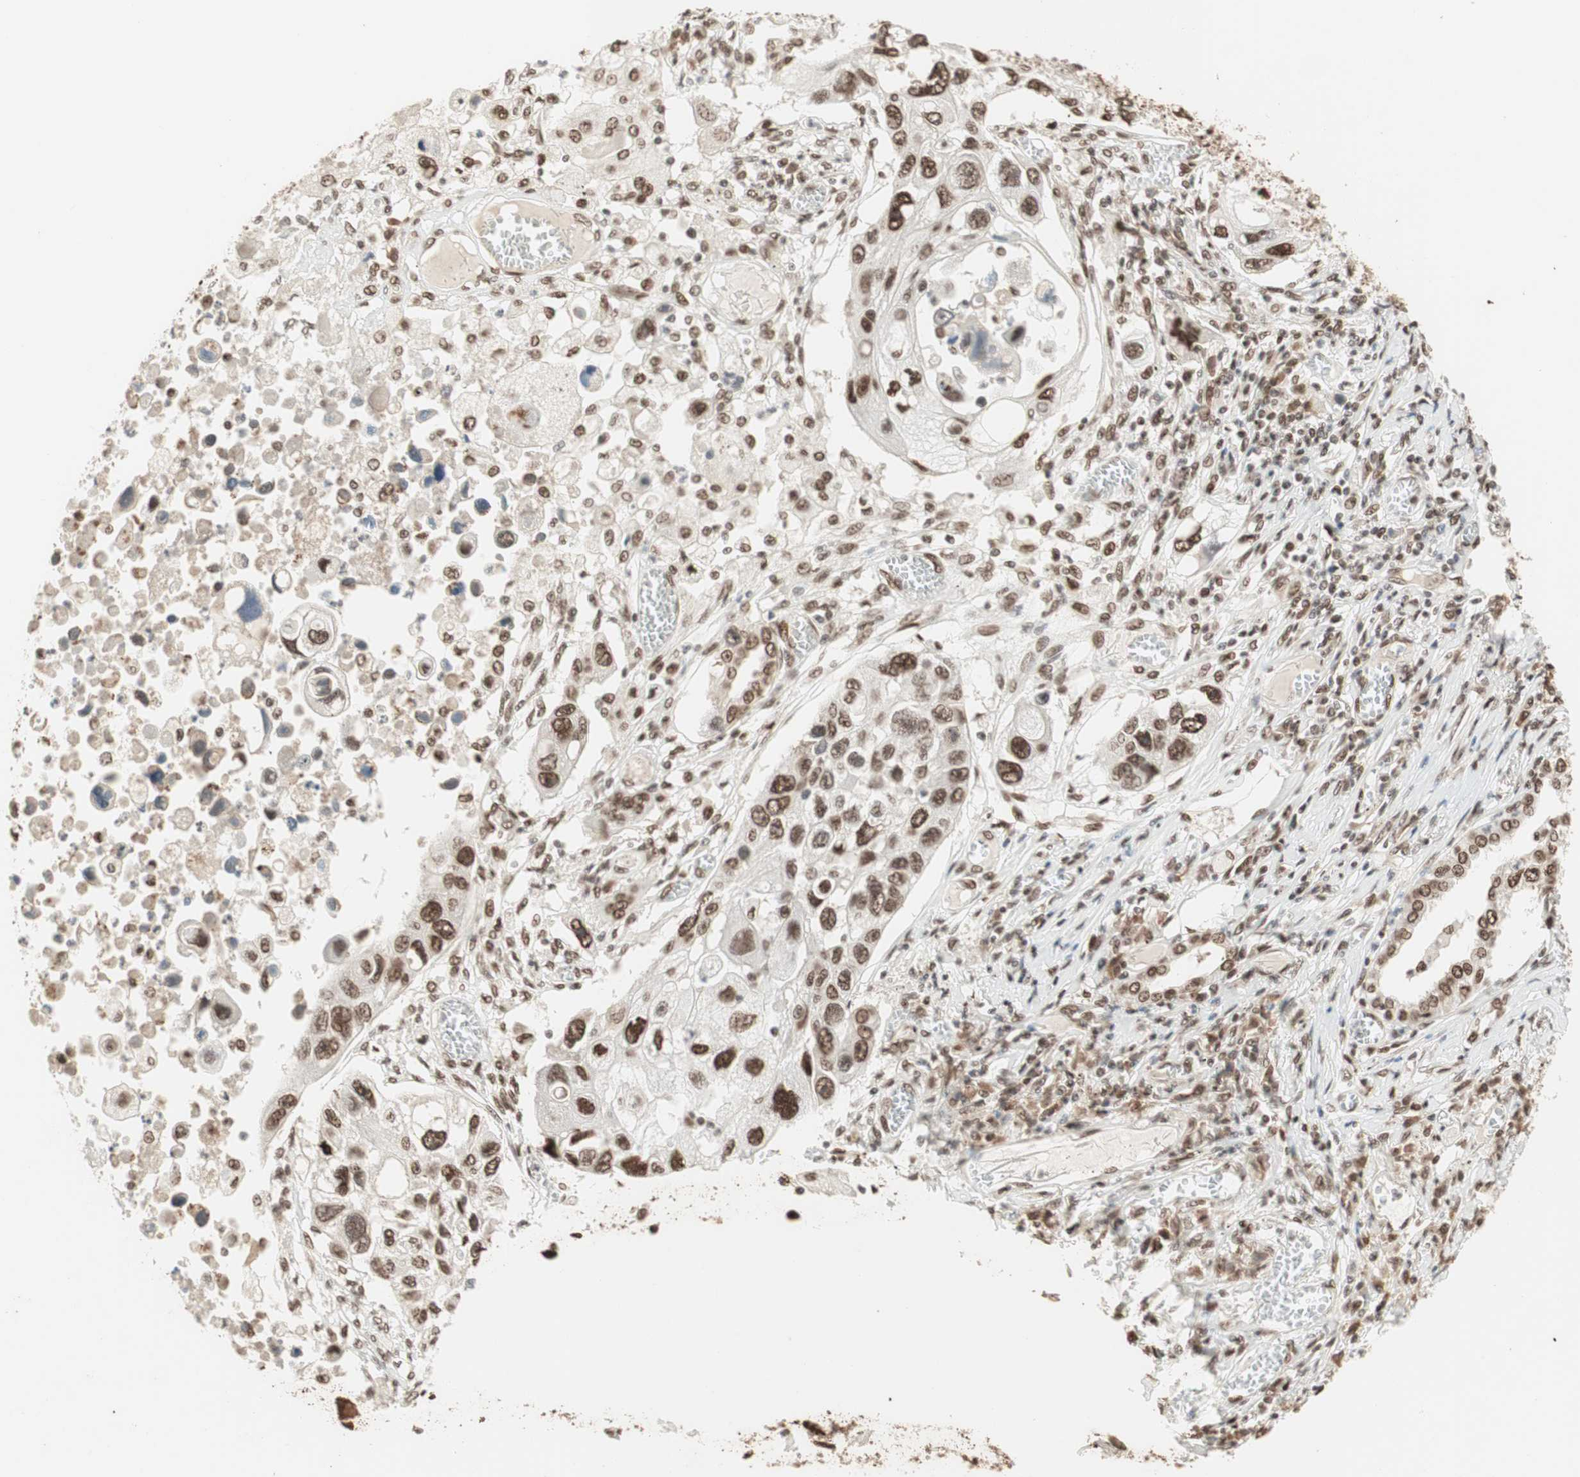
{"staining": {"intensity": "strong", "quantity": ">75%", "location": "nuclear"}, "tissue": "lung cancer", "cell_type": "Tumor cells", "image_type": "cancer", "snomed": [{"axis": "morphology", "description": "Squamous cell carcinoma, NOS"}, {"axis": "topography", "description": "Lung"}], "caption": "Protein staining of squamous cell carcinoma (lung) tissue displays strong nuclear expression in about >75% of tumor cells.", "gene": "SMARCE1", "patient": {"sex": "male", "age": 71}}